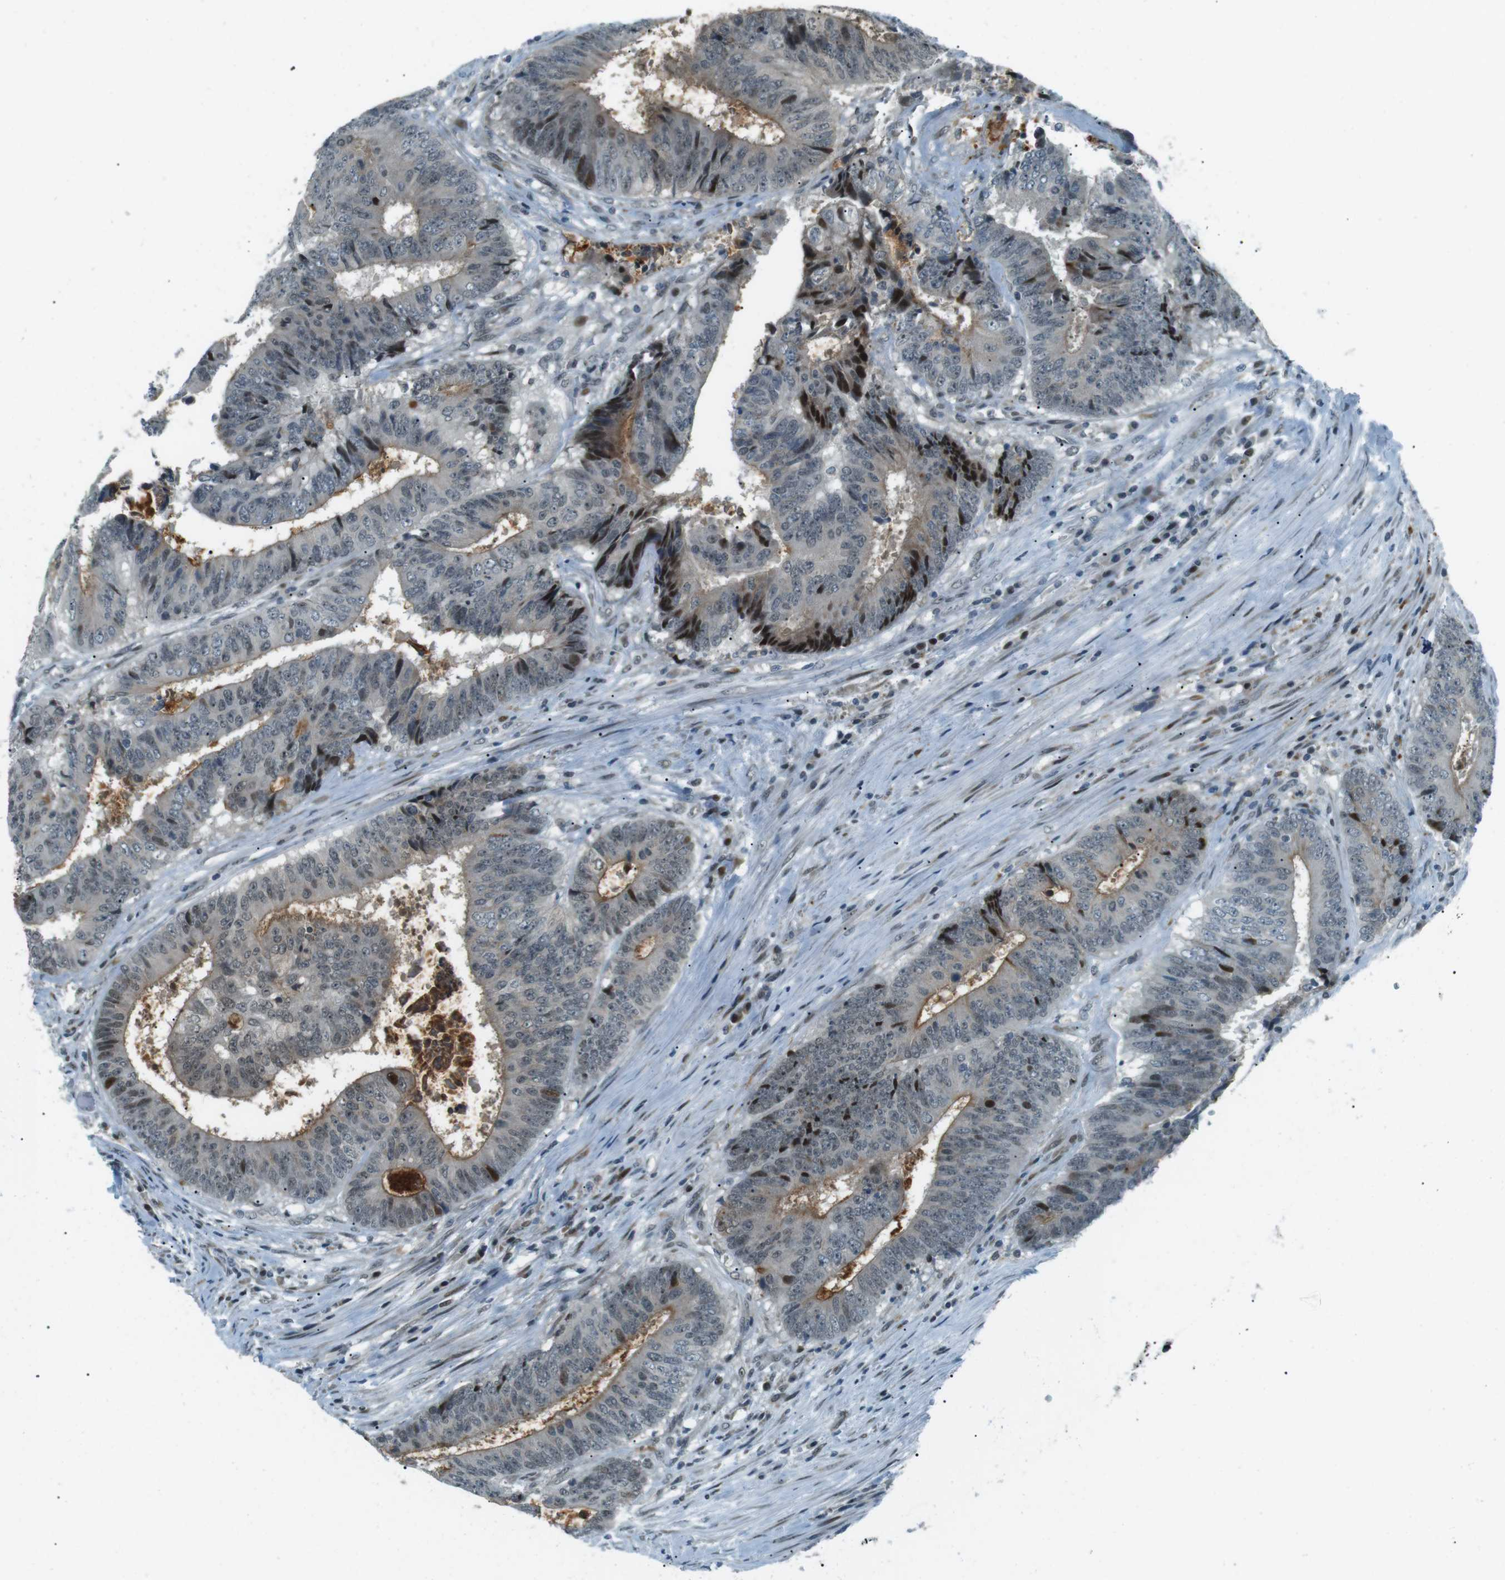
{"staining": {"intensity": "strong", "quantity": "<25%", "location": "nuclear"}, "tissue": "colorectal cancer", "cell_type": "Tumor cells", "image_type": "cancer", "snomed": [{"axis": "morphology", "description": "Adenocarcinoma, NOS"}, {"axis": "topography", "description": "Rectum"}], "caption": "Protein expression analysis of human adenocarcinoma (colorectal) reveals strong nuclear expression in about <25% of tumor cells.", "gene": "PJA1", "patient": {"sex": "male", "age": 72}}